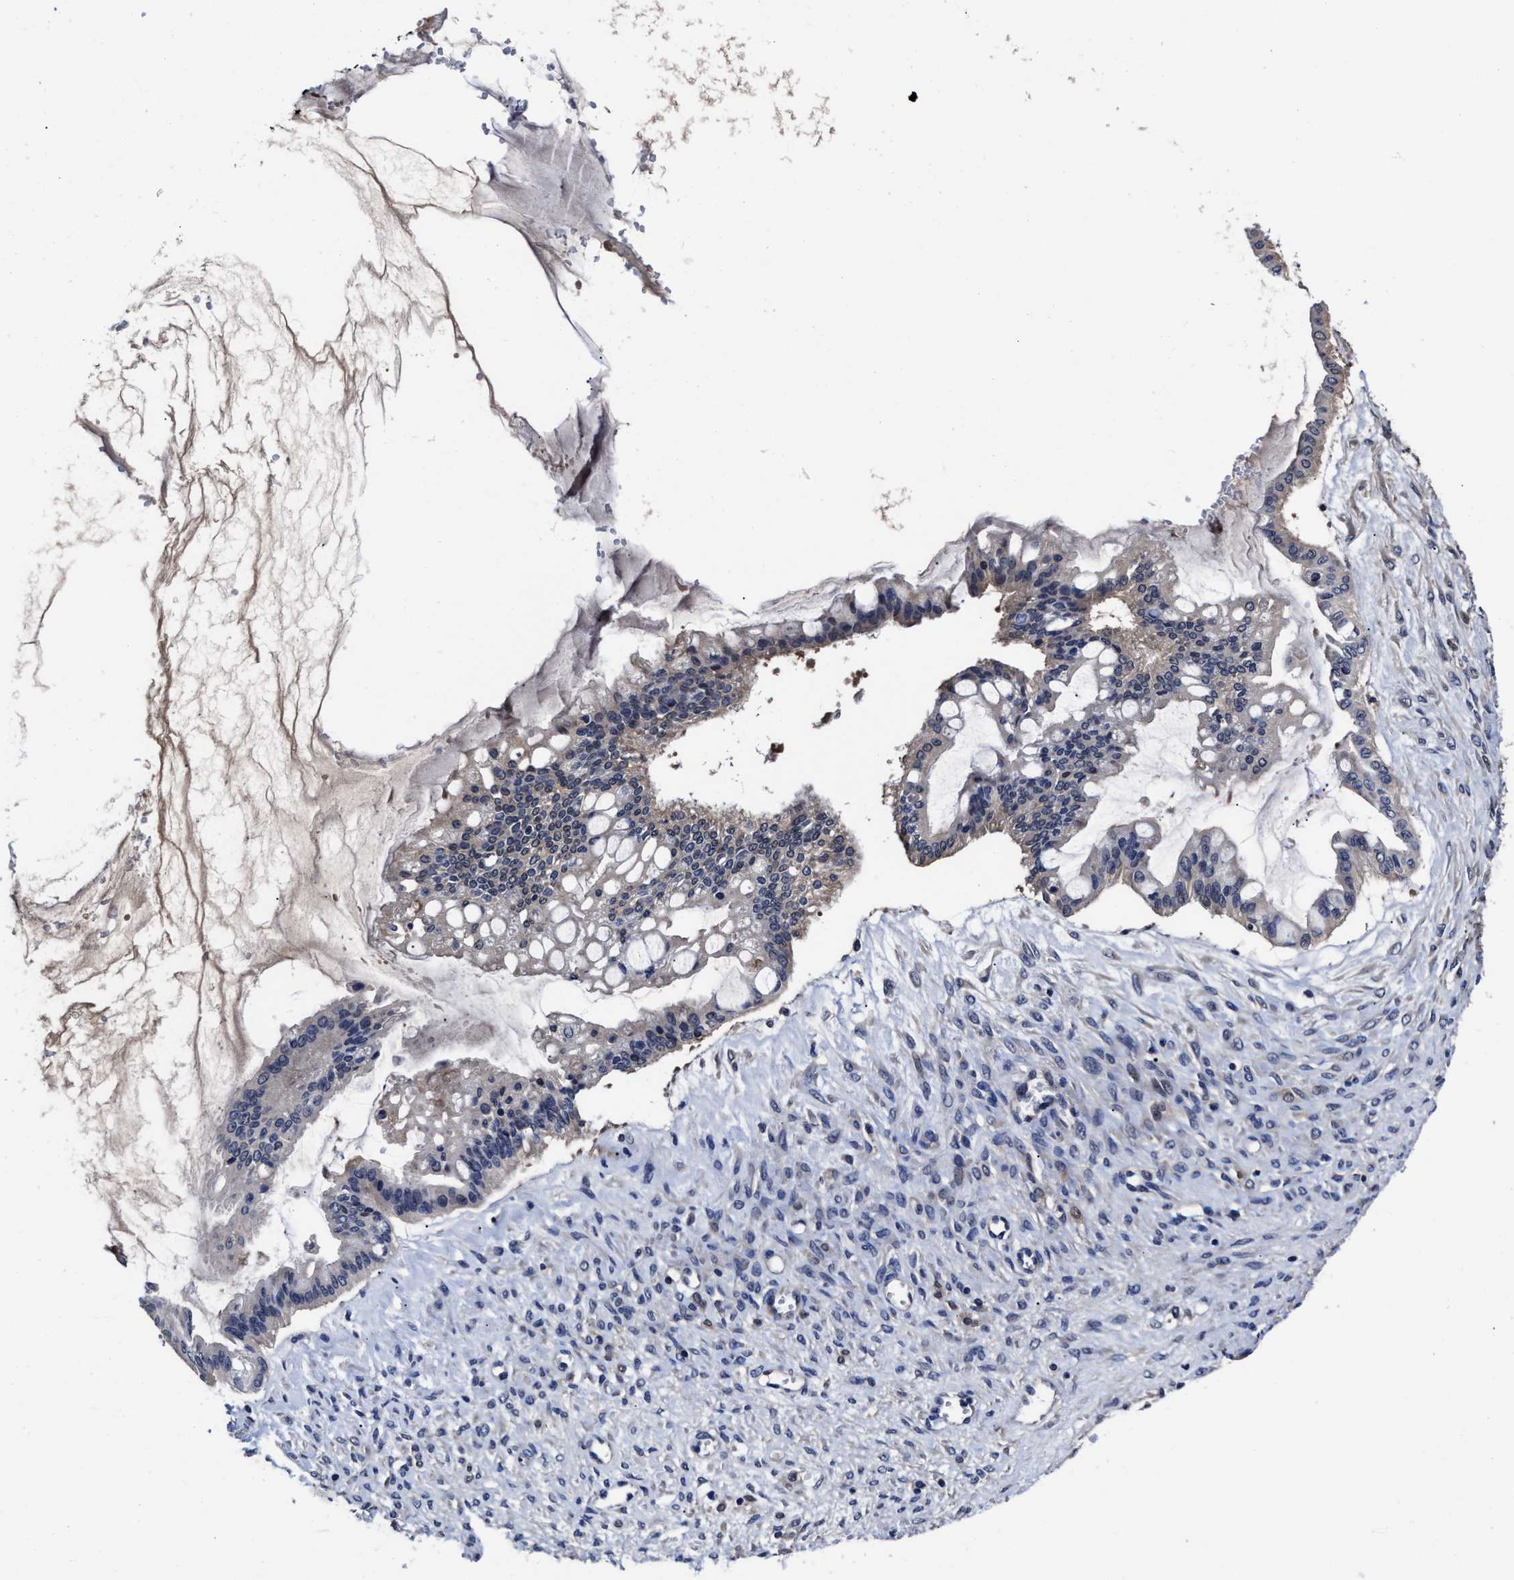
{"staining": {"intensity": "weak", "quantity": "<25%", "location": "cytoplasmic/membranous"}, "tissue": "ovarian cancer", "cell_type": "Tumor cells", "image_type": "cancer", "snomed": [{"axis": "morphology", "description": "Cystadenocarcinoma, mucinous, NOS"}, {"axis": "topography", "description": "Ovary"}], "caption": "Protein analysis of ovarian cancer (mucinous cystadenocarcinoma) exhibits no significant positivity in tumor cells.", "gene": "SOCS5", "patient": {"sex": "female", "age": 73}}